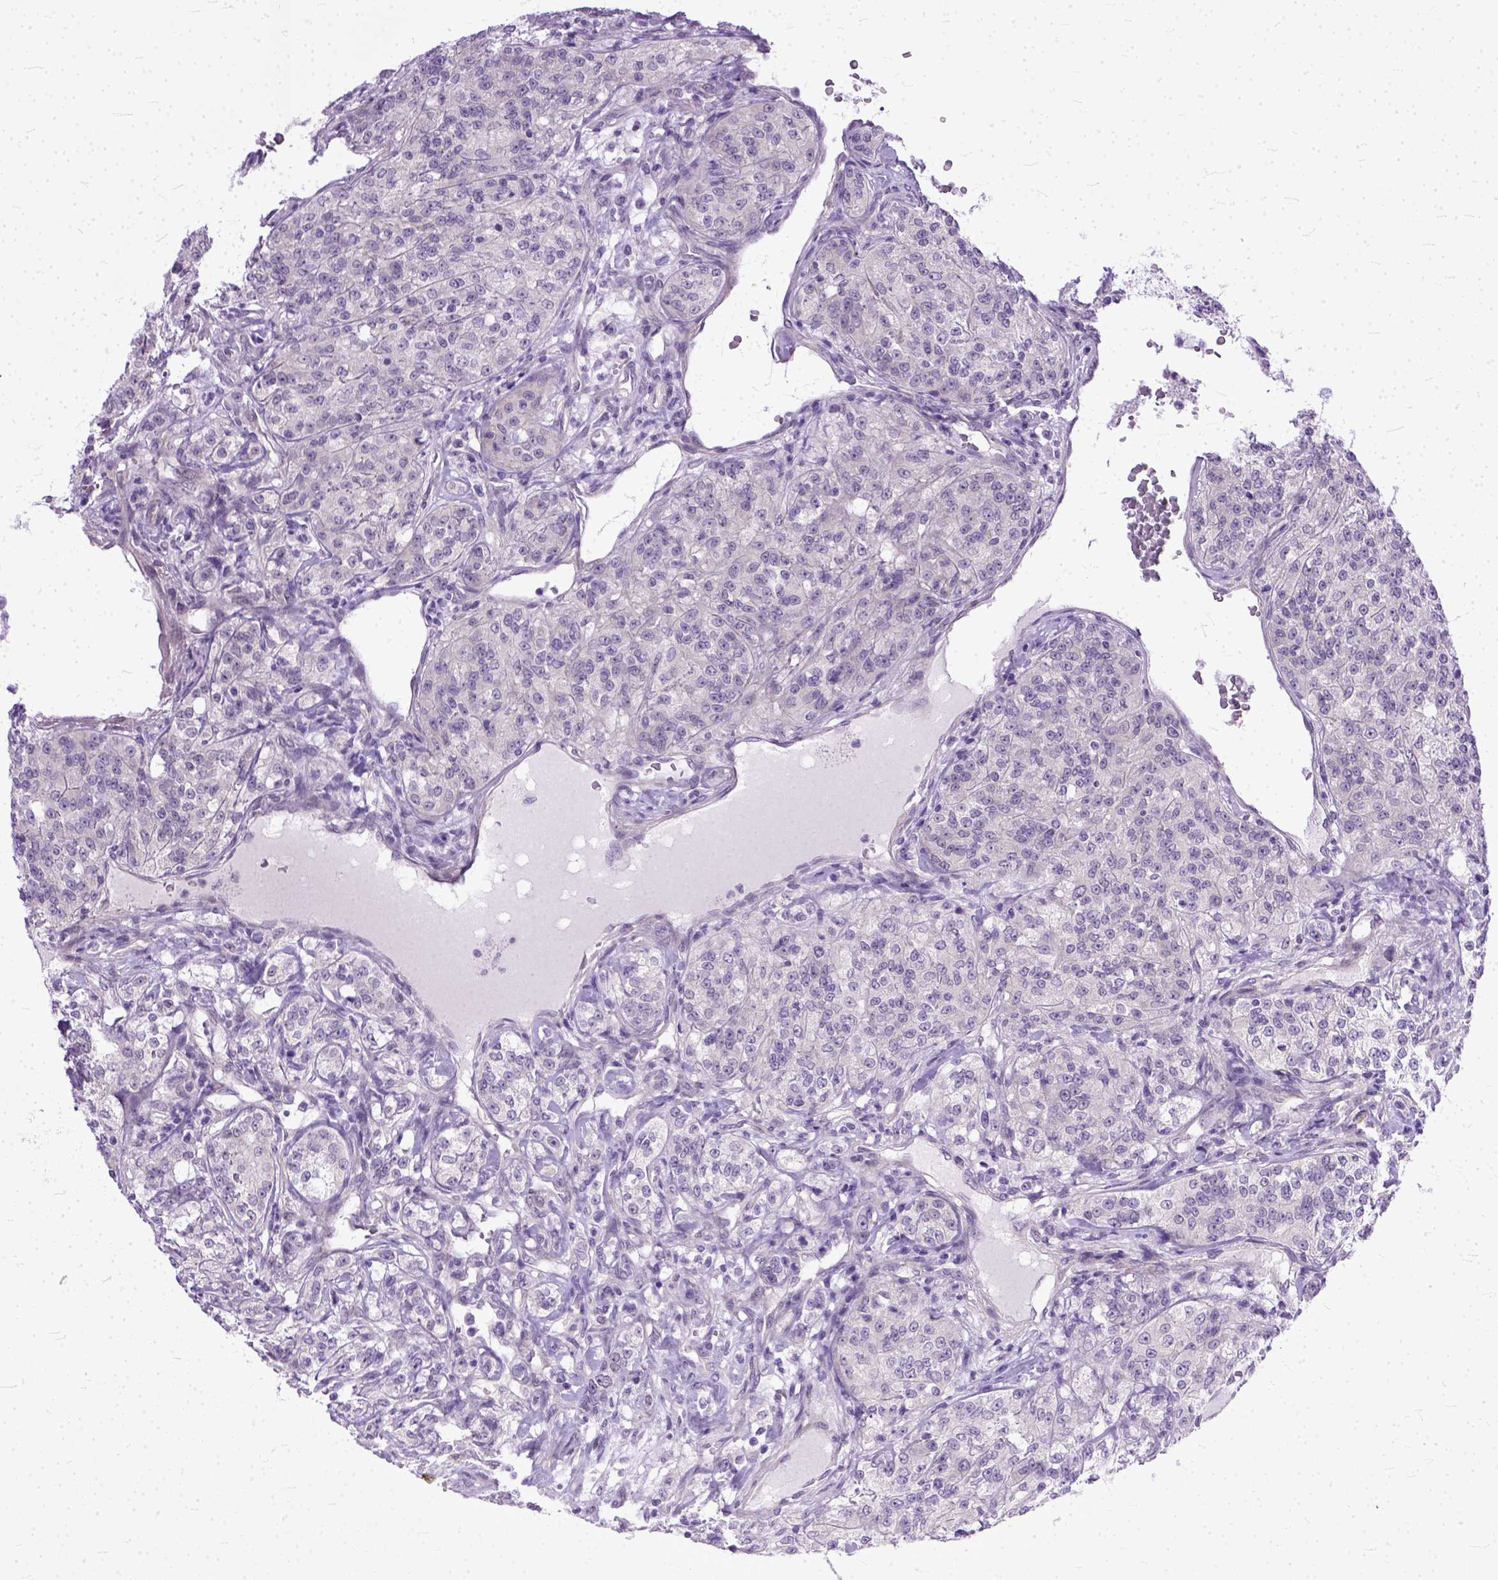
{"staining": {"intensity": "negative", "quantity": "none", "location": "none"}, "tissue": "renal cancer", "cell_type": "Tumor cells", "image_type": "cancer", "snomed": [{"axis": "morphology", "description": "Adenocarcinoma, NOS"}, {"axis": "topography", "description": "Kidney"}], "caption": "Immunohistochemistry of renal cancer shows no positivity in tumor cells. (IHC, brightfield microscopy, high magnification).", "gene": "TCEAL7", "patient": {"sex": "female", "age": 63}}